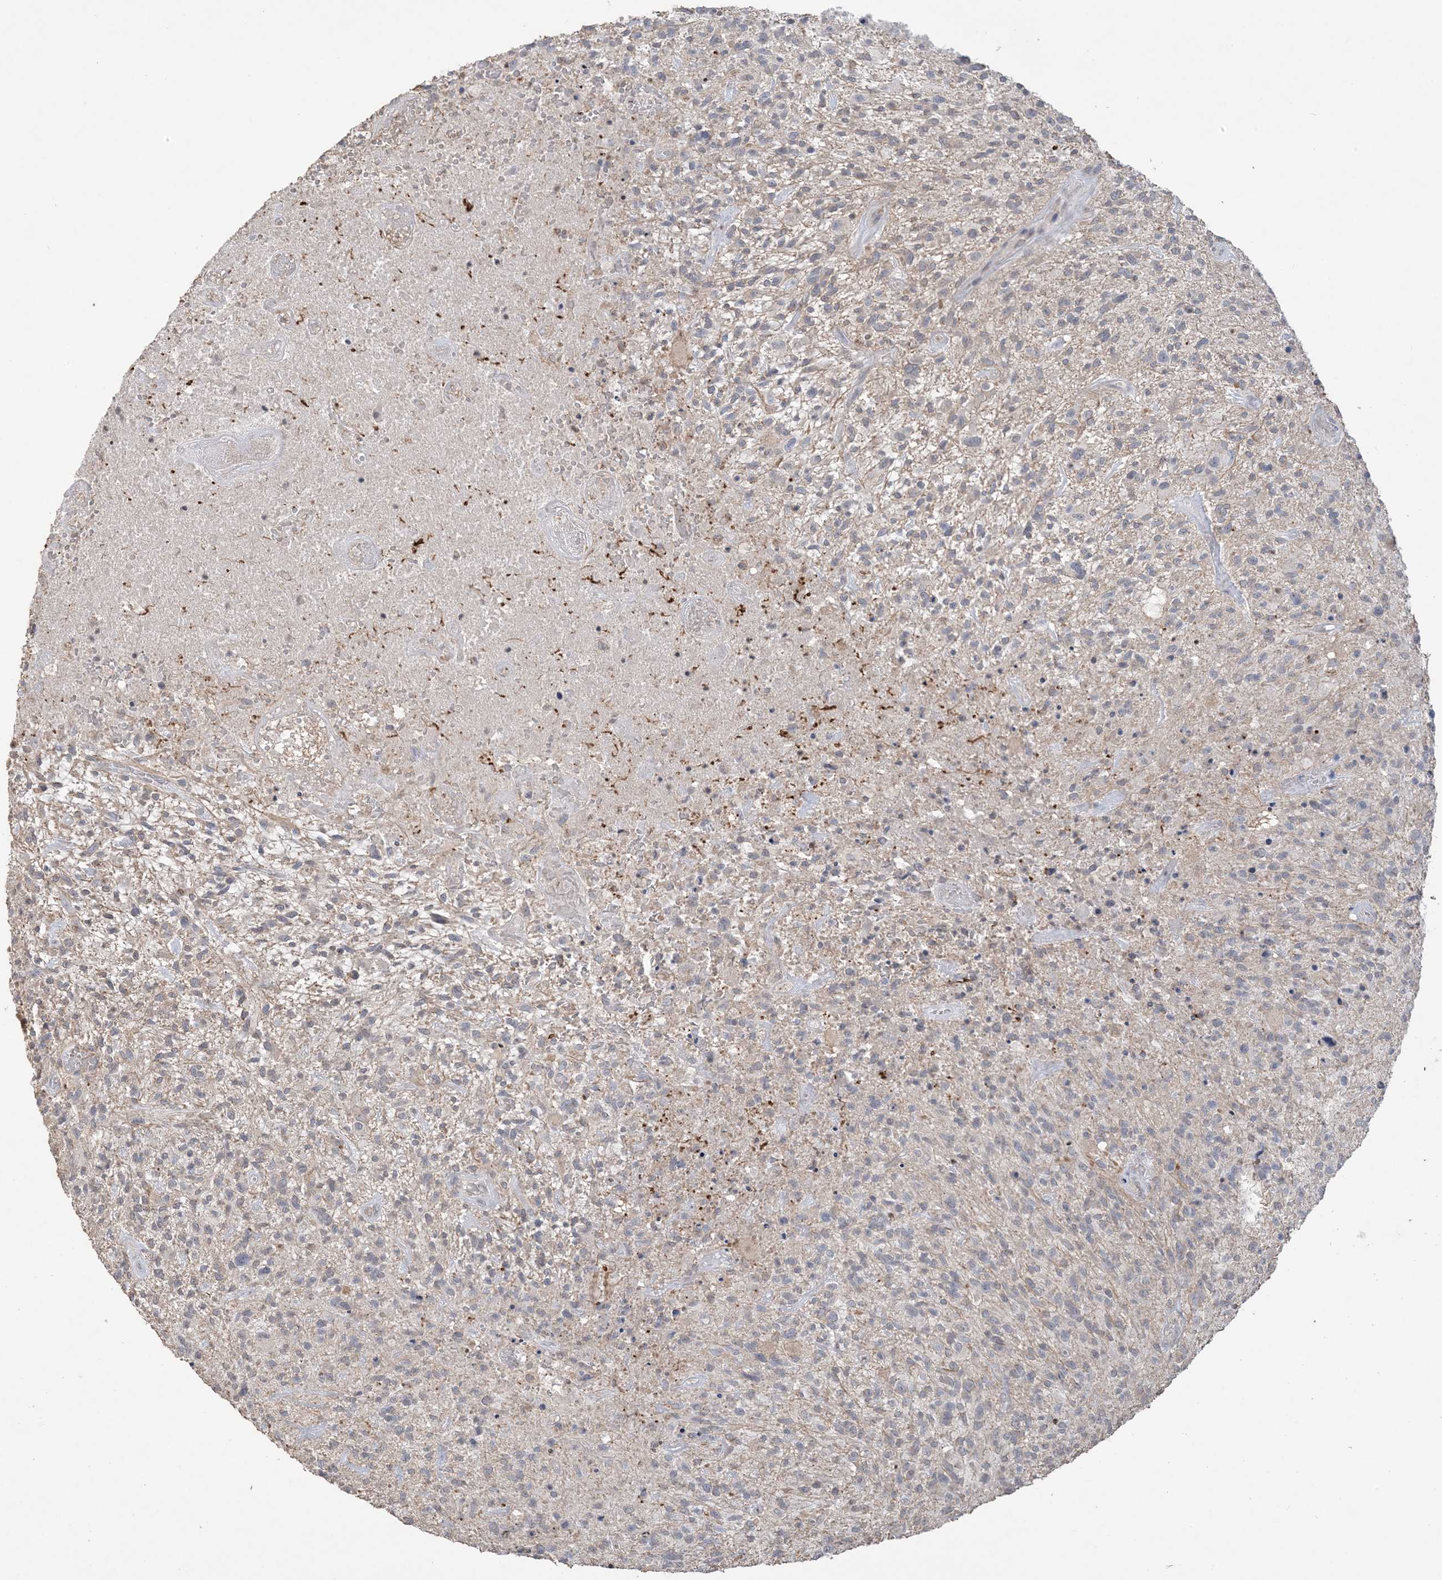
{"staining": {"intensity": "negative", "quantity": "none", "location": "none"}, "tissue": "glioma", "cell_type": "Tumor cells", "image_type": "cancer", "snomed": [{"axis": "morphology", "description": "Glioma, malignant, High grade"}, {"axis": "topography", "description": "Brain"}], "caption": "Malignant high-grade glioma was stained to show a protein in brown. There is no significant positivity in tumor cells.", "gene": "XRN1", "patient": {"sex": "male", "age": 47}}